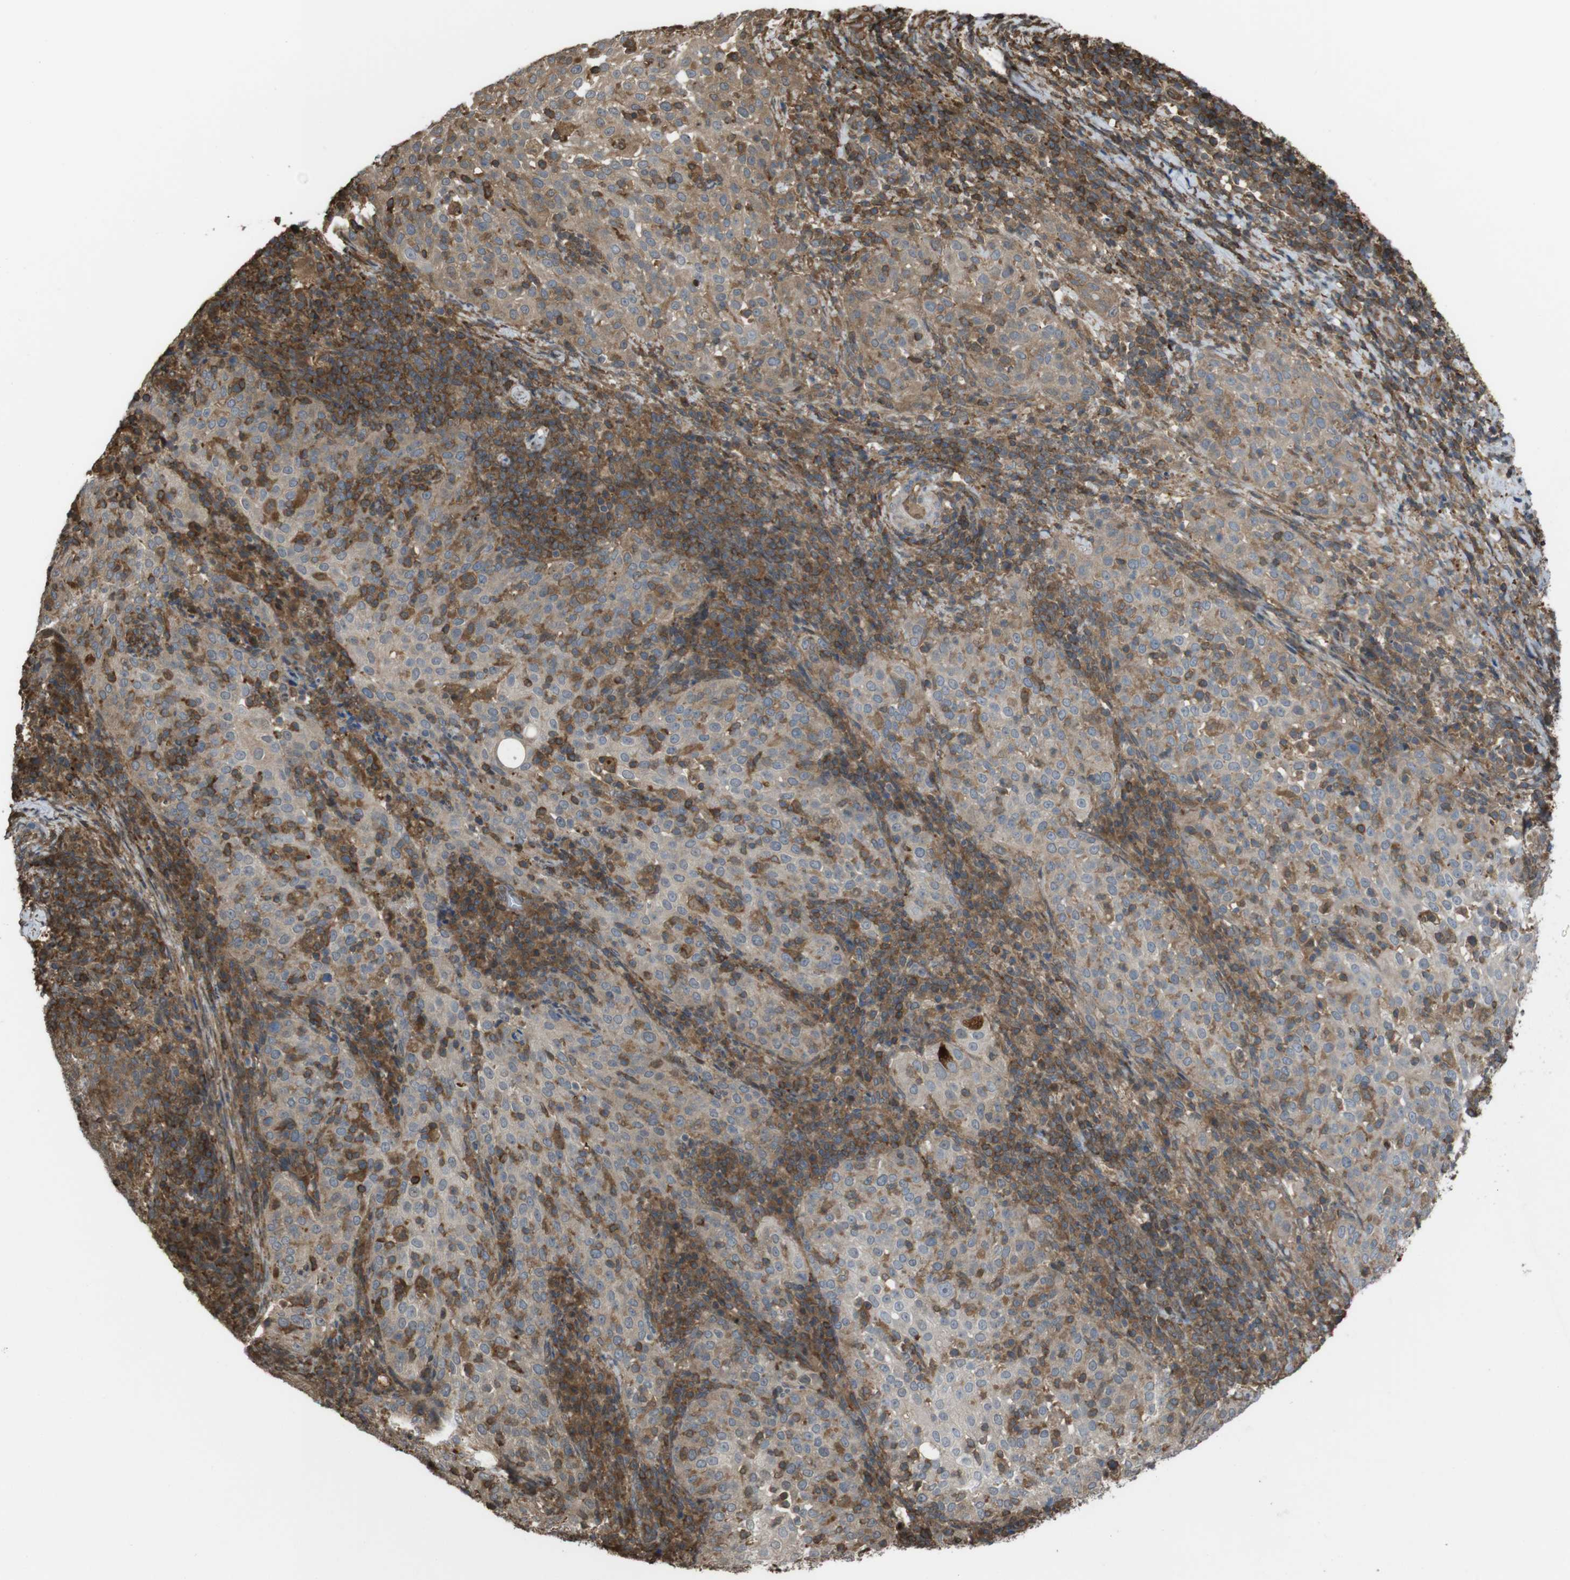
{"staining": {"intensity": "moderate", "quantity": ">75%", "location": "cytoplasmic/membranous"}, "tissue": "cervical cancer", "cell_type": "Tumor cells", "image_type": "cancer", "snomed": [{"axis": "morphology", "description": "Squamous cell carcinoma, NOS"}, {"axis": "topography", "description": "Cervix"}], "caption": "Moderate cytoplasmic/membranous protein staining is present in approximately >75% of tumor cells in cervical cancer.", "gene": "ARHGDIA", "patient": {"sex": "female", "age": 51}}